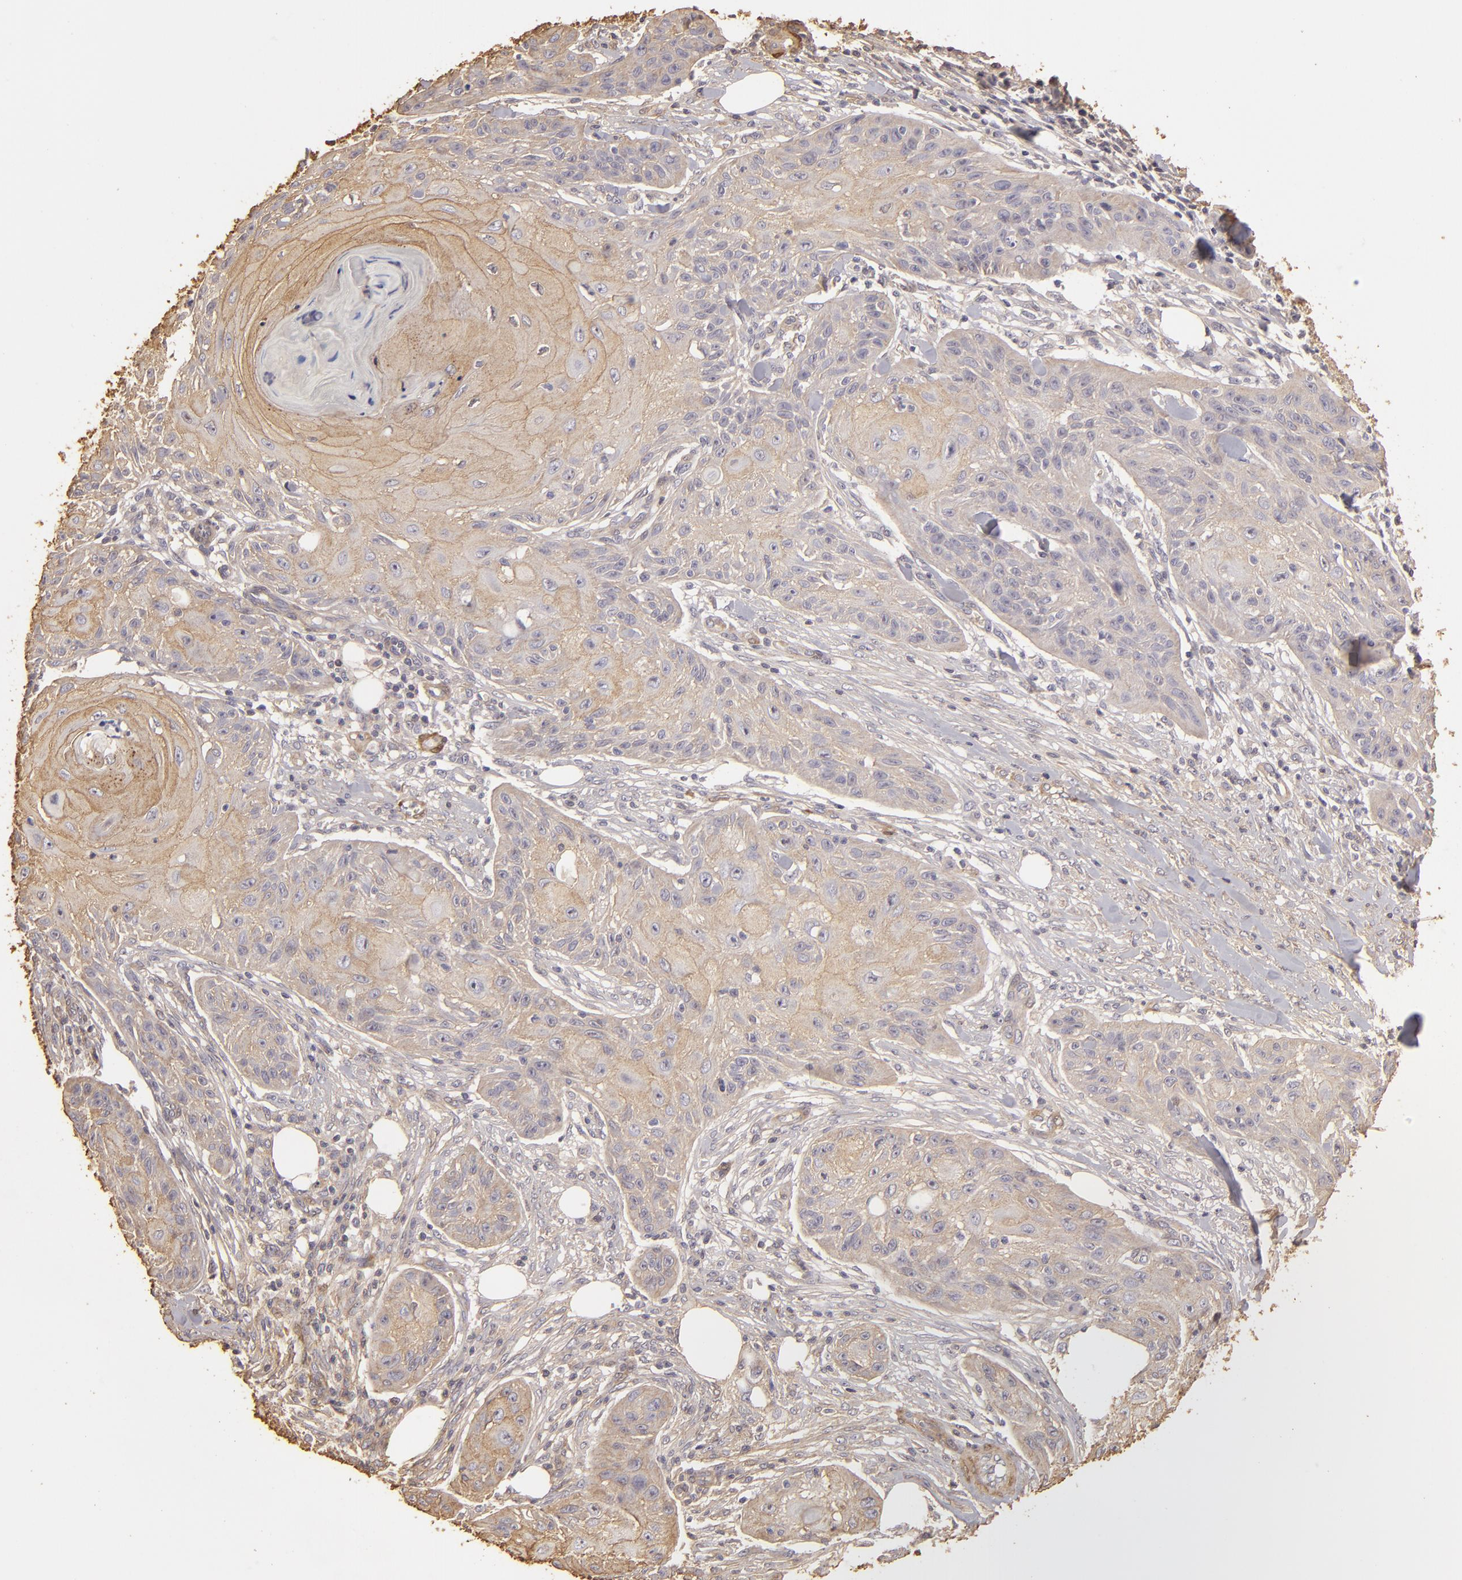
{"staining": {"intensity": "weak", "quantity": ">75%", "location": "cytoplasmic/membranous"}, "tissue": "skin cancer", "cell_type": "Tumor cells", "image_type": "cancer", "snomed": [{"axis": "morphology", "description": "Squamous cell carcinoma, NOS"}, {"axis": "topography", "description": "Skin"}], "caption": "Skin cancer was stained to show a protein in brown. There is low levels of weak cytoplasmic/membranous expression in about >75% of tumor cells. (Stains: DAB in brown, nuclei in blue, Microscopy: brightfield microscopy at high magnification).", "gene": "HSPB6", "patient": {"sex": "female", "age": 88}}